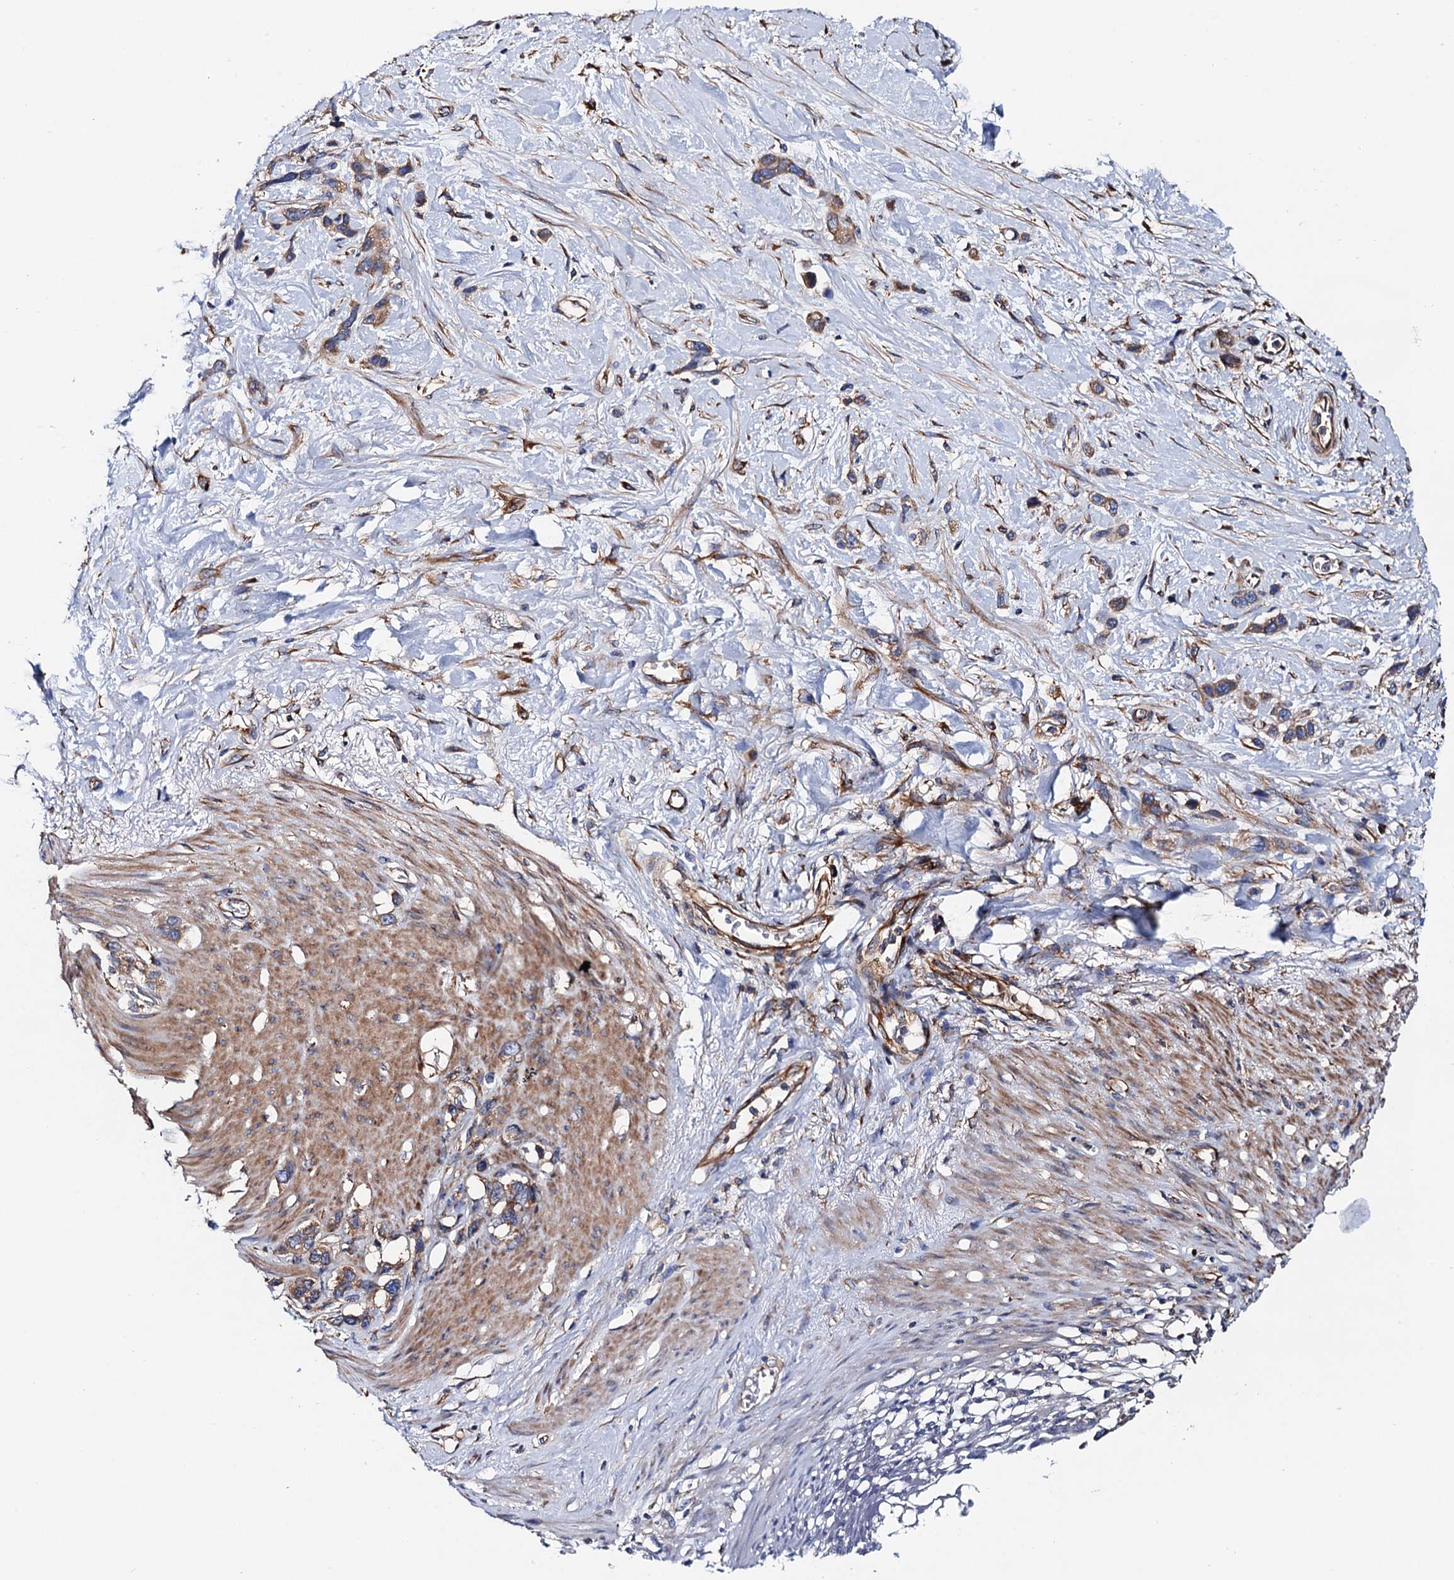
{"staining": {"intensity": "moderate", "quantity": "<25%", "location": "cytoplasmic/membranous"}, "tissue": "stomach cancer", "cell_type": "Tumor cells", "image_type": "cancer", "snomed": [{"axis": "morphology", "description": "Adenocarcinoma, NOS"}, {"axis": "morphology", "description": "Adenocarcinoma, High grade"}, {"axis": "topography", "description": "Stomach, upper"}, {"axis": "topography", "description": "Stomach, lower"}], "caption": "Approximately <25% of tumor cells in adenocarcinoma (stomach) reveal moderate cytoplasmic/membranous protein staining as visualized by brown immunohistochemical staining.", "gene": "MRPL48", "patient": {"sex": "female", "age": 65}}